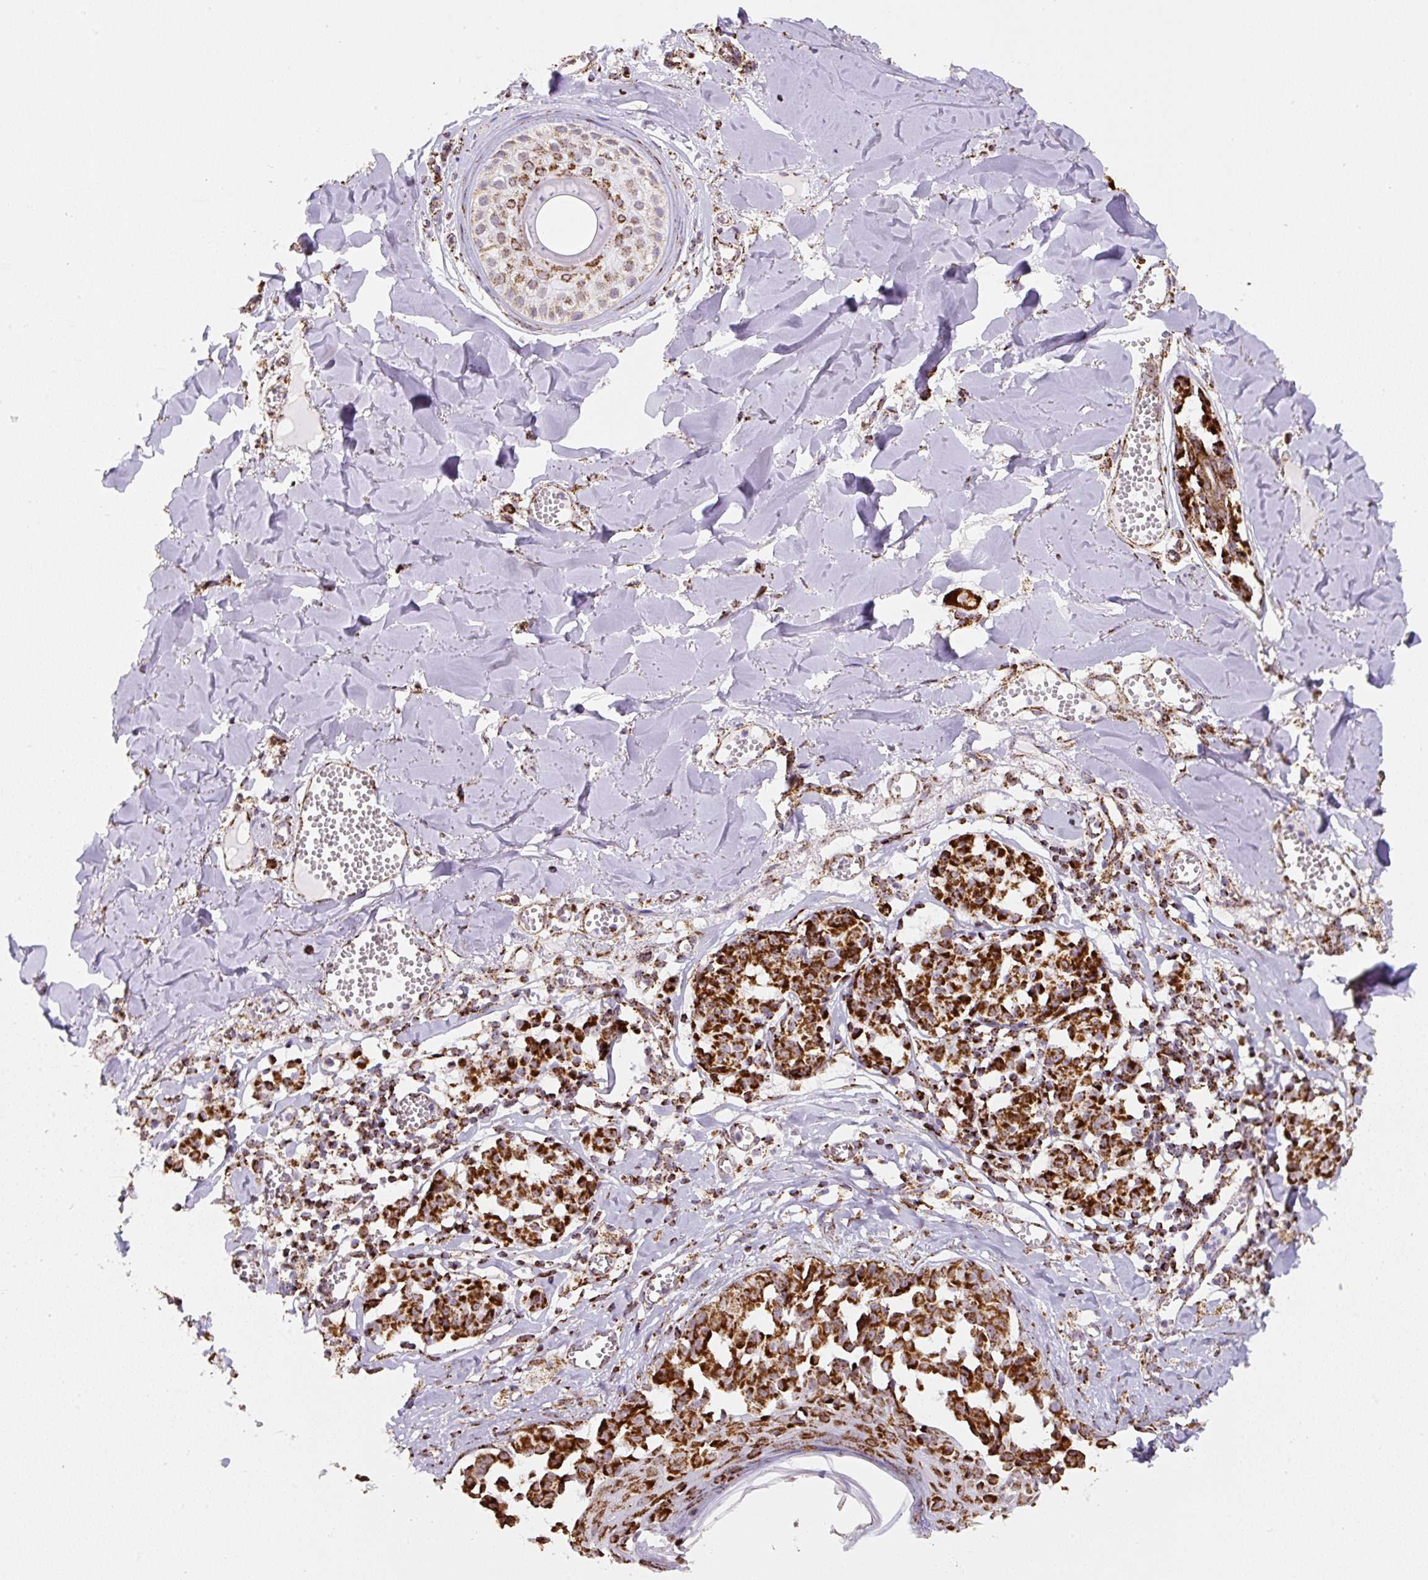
{"staining": {"intensity": "strong", "quantity": ">75%", "location": "cytoplasmic/membranous"}, "tissue": "melanoma", "cell_type": "Tumor cells", "image_type": "cancer", "snomed": [{"axis": "morphology", "description": "Malignant melanoma, NOS"}, {"axis": "topography", "description": "Skin"}], "caption": "Immunohistochemistry (IHC) of malignant melanoma demonstrates high levels of strong cytoplasmic/membranous expression in about >75% of tumor cells.", "gene": "ATP5F1A", "patient": {"sex": "female", "age": 43}}